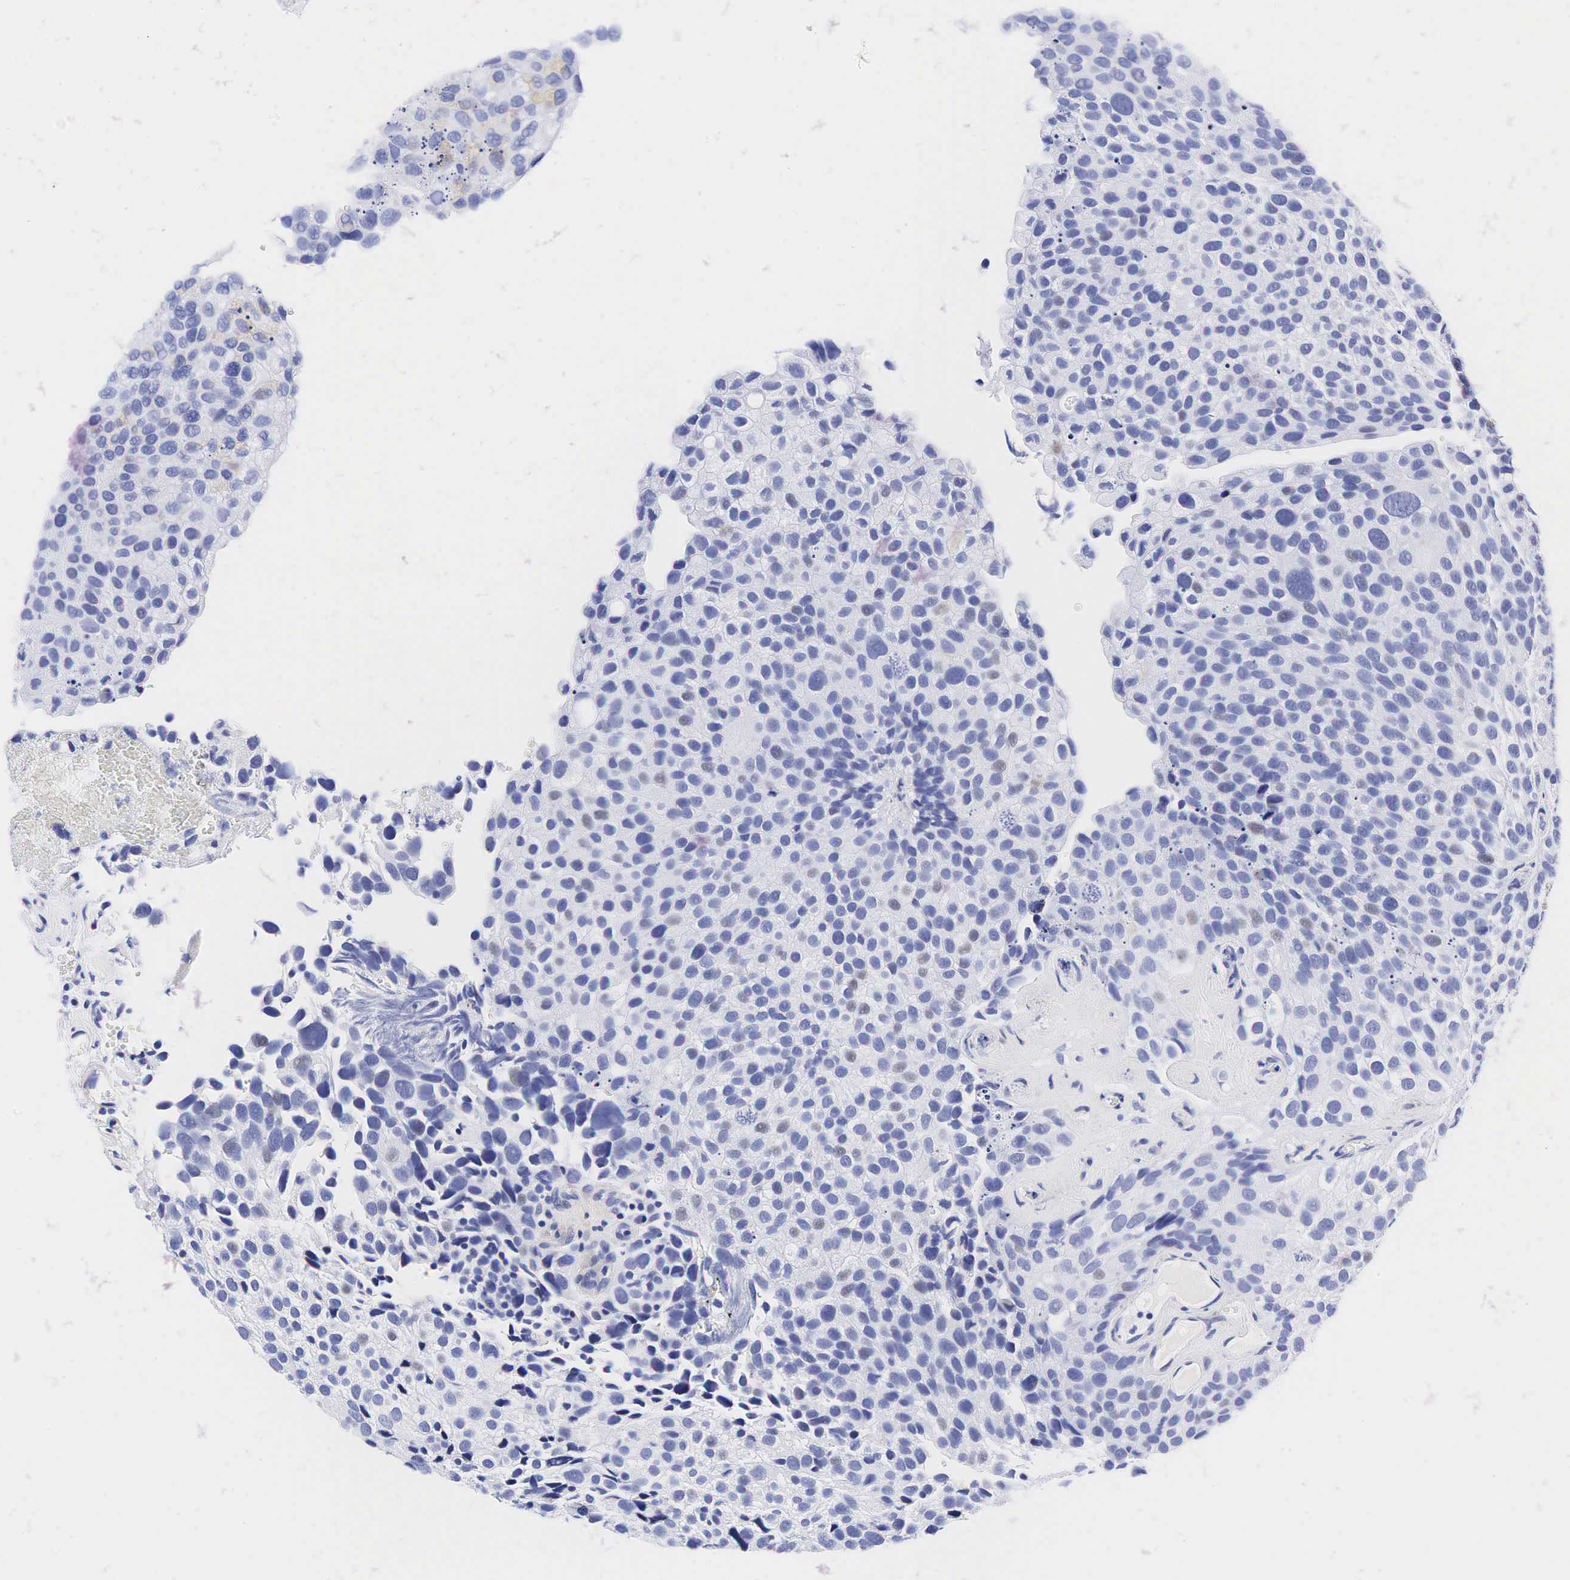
{"staining": {"intensity": "negative", "quantity": "none", "location": "none"}, "tissue": "urothelial cancer", "cell_type": "Tumor cells", "image_type": "cancer", "snomed": [{"axis": "morphology", "description": "Urothelial carcinoma, High grade"}, {"axis": "topography", "description": "Urinary bladder"}], "caption": "A high-resolution image shows immunohistochemistry staining of urothelial cancer, which displays no significant staining in tumor cells. (DAB immunohistochemistry, high magnification).", "gene": "CALD1", "patient": {"sex": "male", "age": 72}}